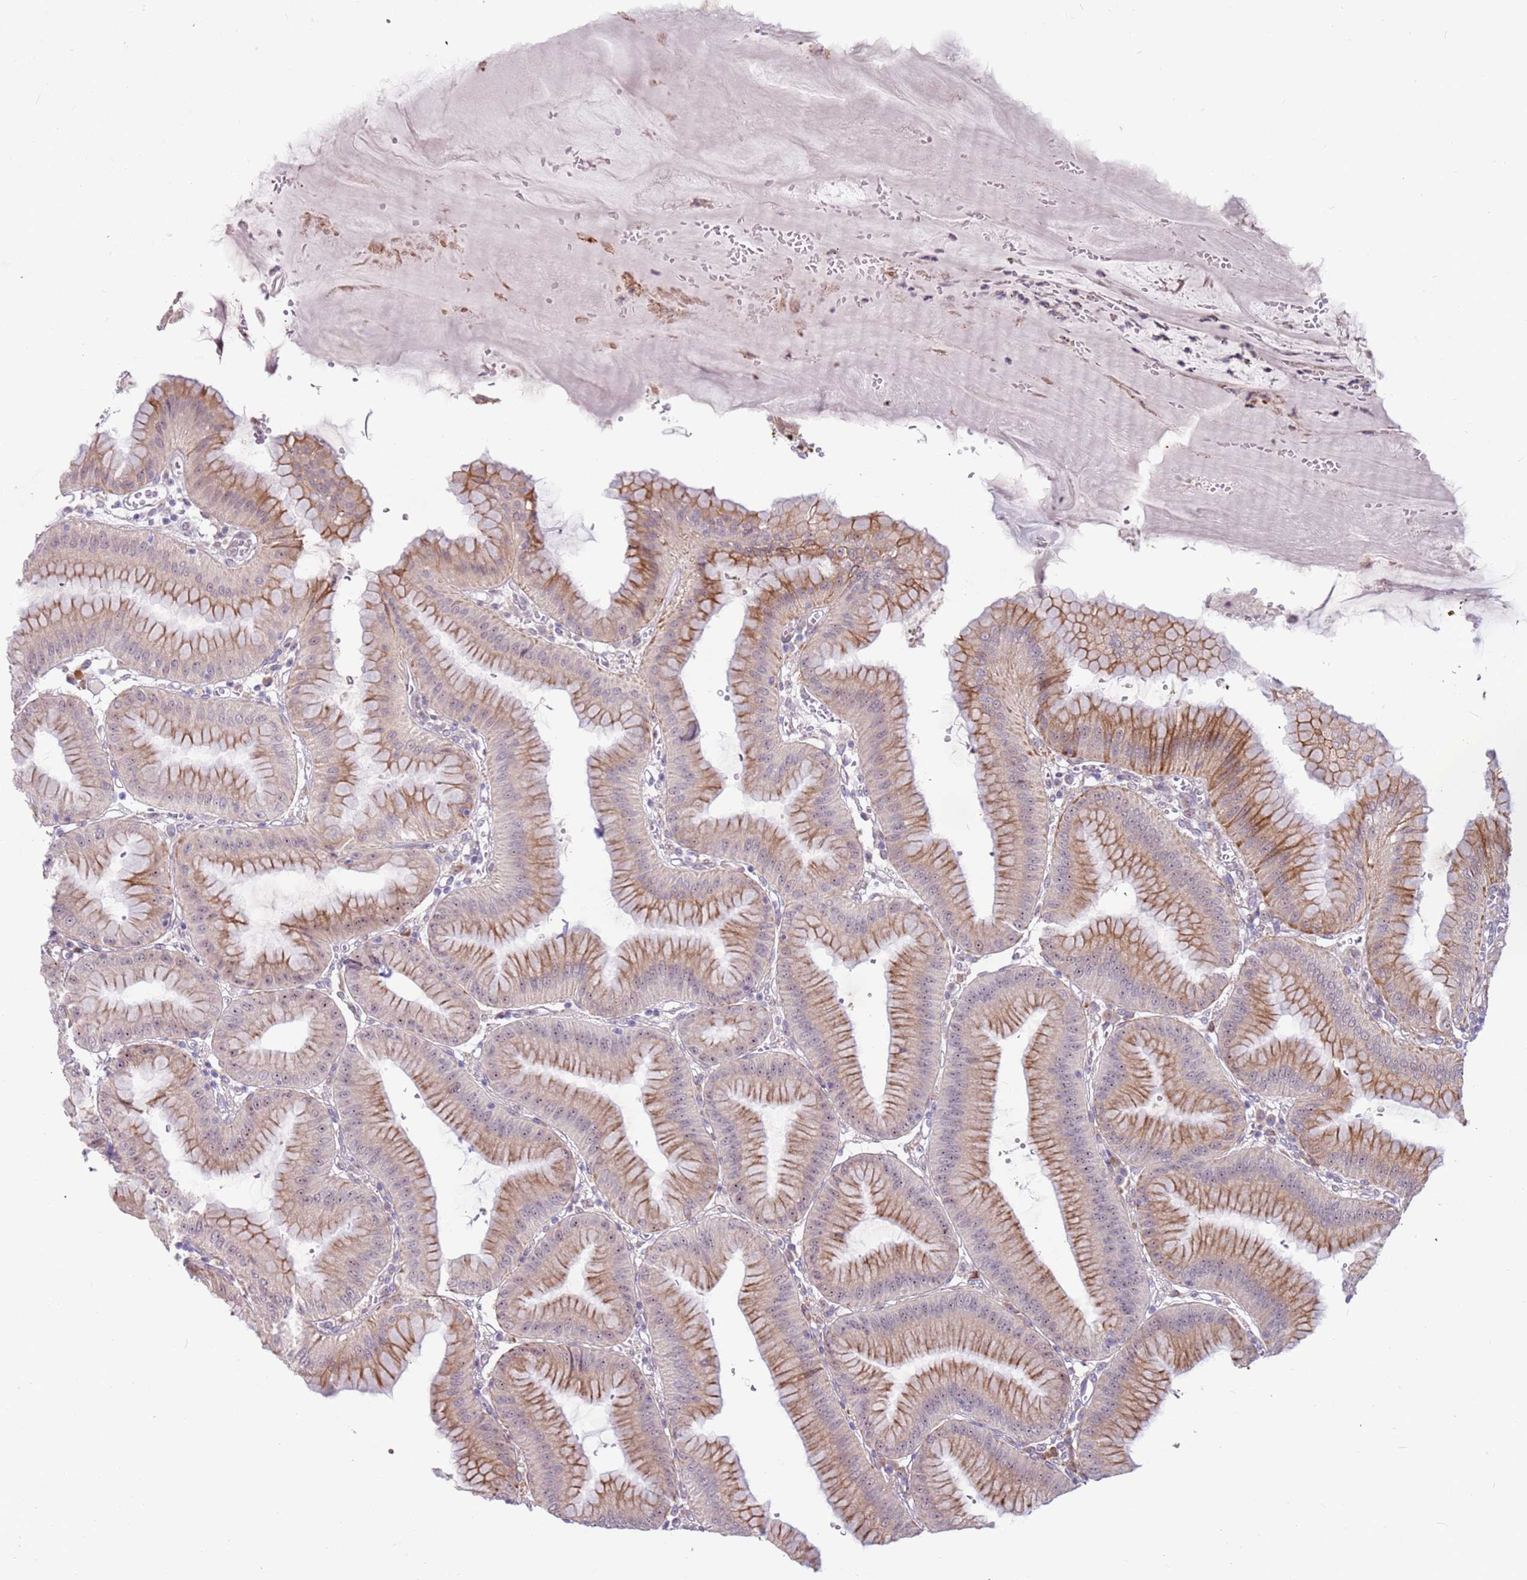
{"staining": {"intensity": "moderate", "quantity": ">75%", "location": "cytoplasmic/membranous,nuclear"}, "tissue": "stomach", "cell_type": "Glandular cells", "image_type": "normal", "snomed": [{"axis": "morphology", "description": "Normal tissue, NOS"}, {"axis": "topography", "description": "Stomach, lower"}], "caption": "The image displays immunohistochemical staining of normal stomach. There is moderate cytoplasmic/membranous,nuclear expression is present in about >75% of glandular cells. Immunohistochemistry stains the protein of interest in brown and the nuclei are stained blue.", "gene": "UCMA", "patient": {"sex": "male", "age": 71}}